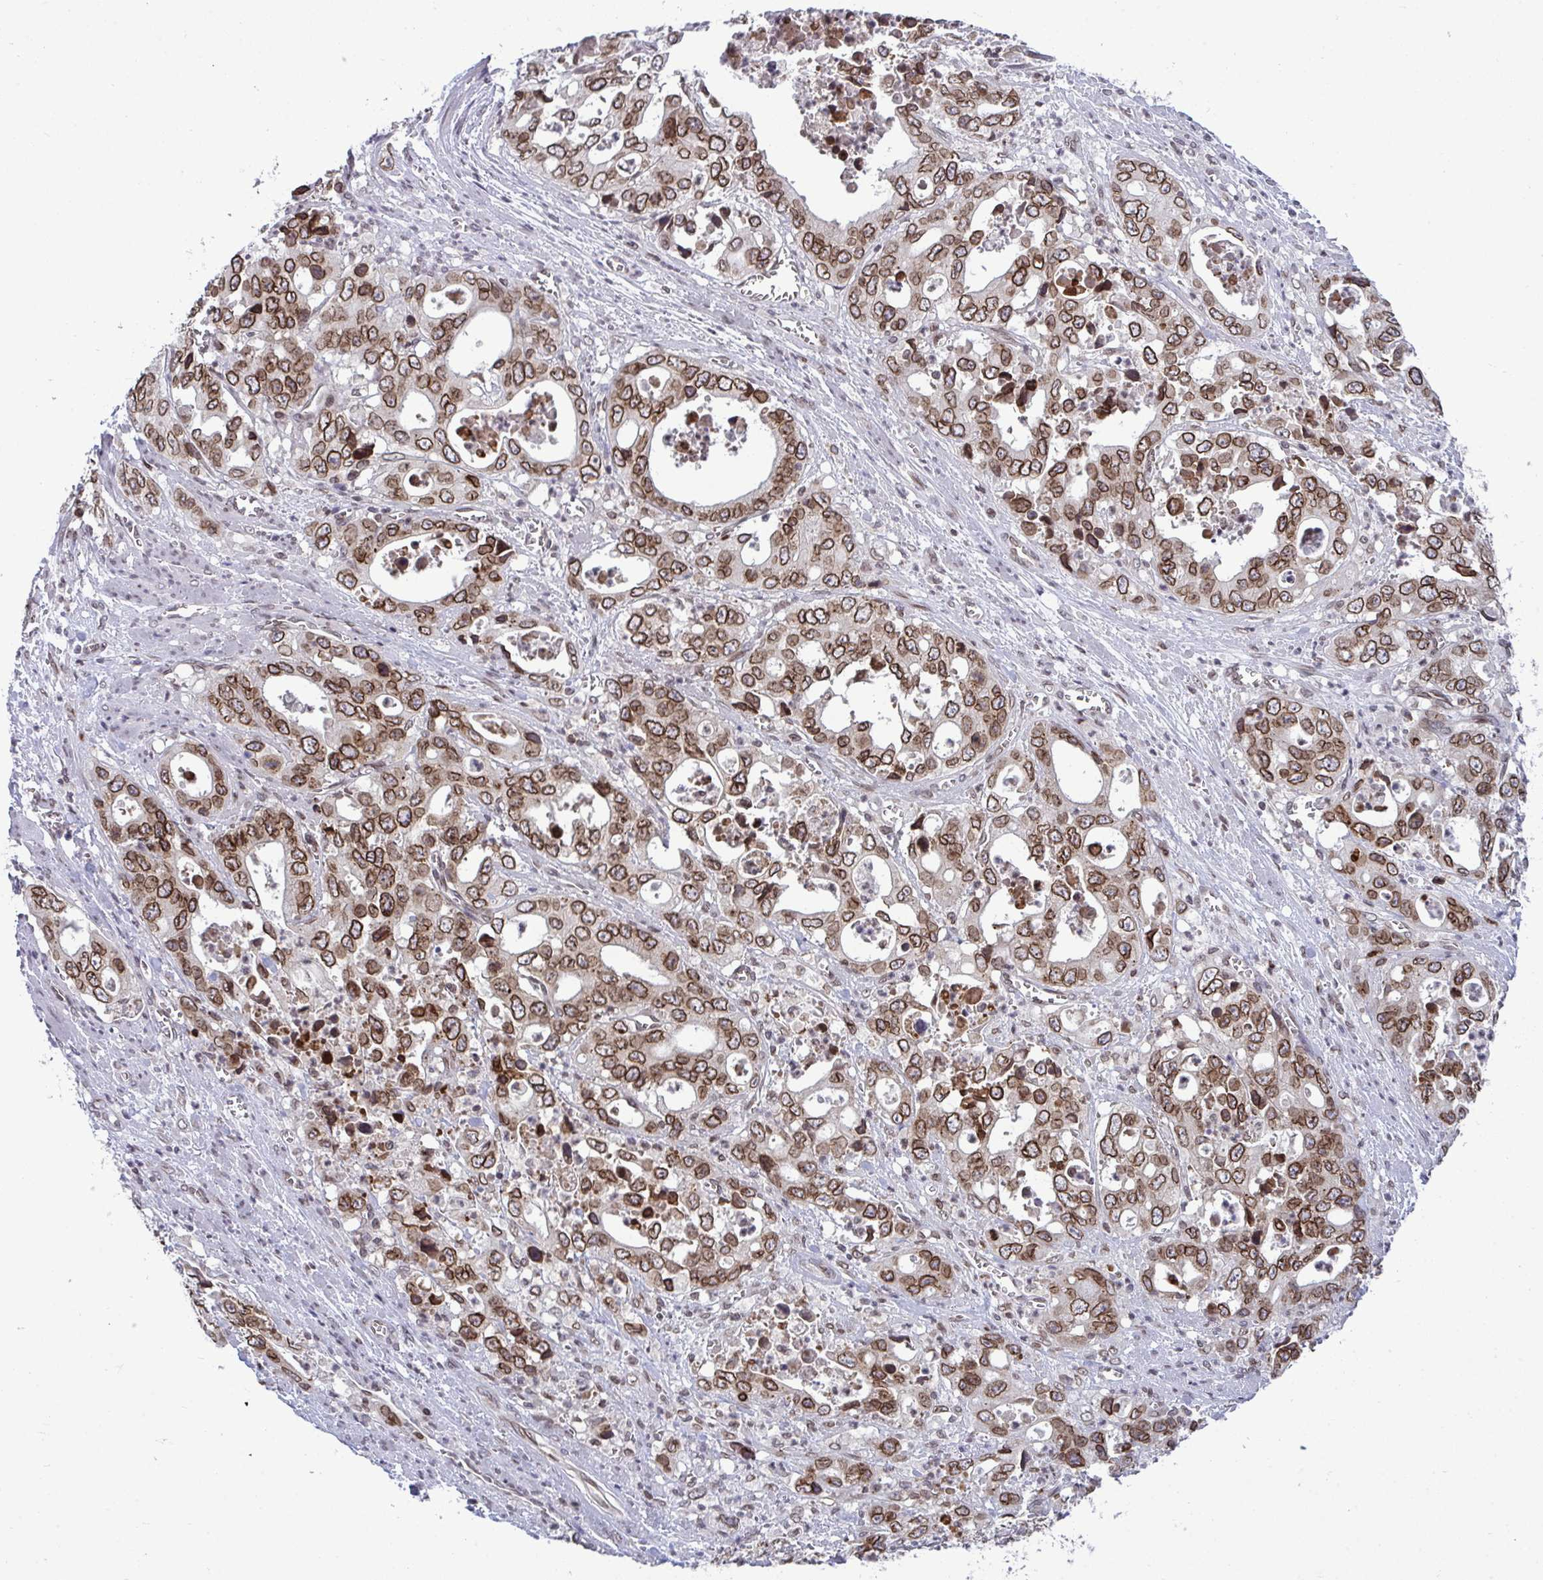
{"staining": {"intensity": "strong", "quantity": ">75%", "location": "cytoplasmic/membranous,nuclear"}, "tissue": "stomach cancer", "cell_type": "Tumor cells", "image_type": "cancer", "snomed": [{"axis": "morphology", "description": "Adenocarcinoma, NOS"}, {"axis": "topography", "description": "Stomach, upper"}], "caption": "The image exhibits staining of adenocarcinoma (stomach), revealing strong cytoplasmic/membranous and nuclear protein positivity (brown color) within tumor cells.", "gene": "RANBP2", "patient": {"sex": "male", "age": 74}}